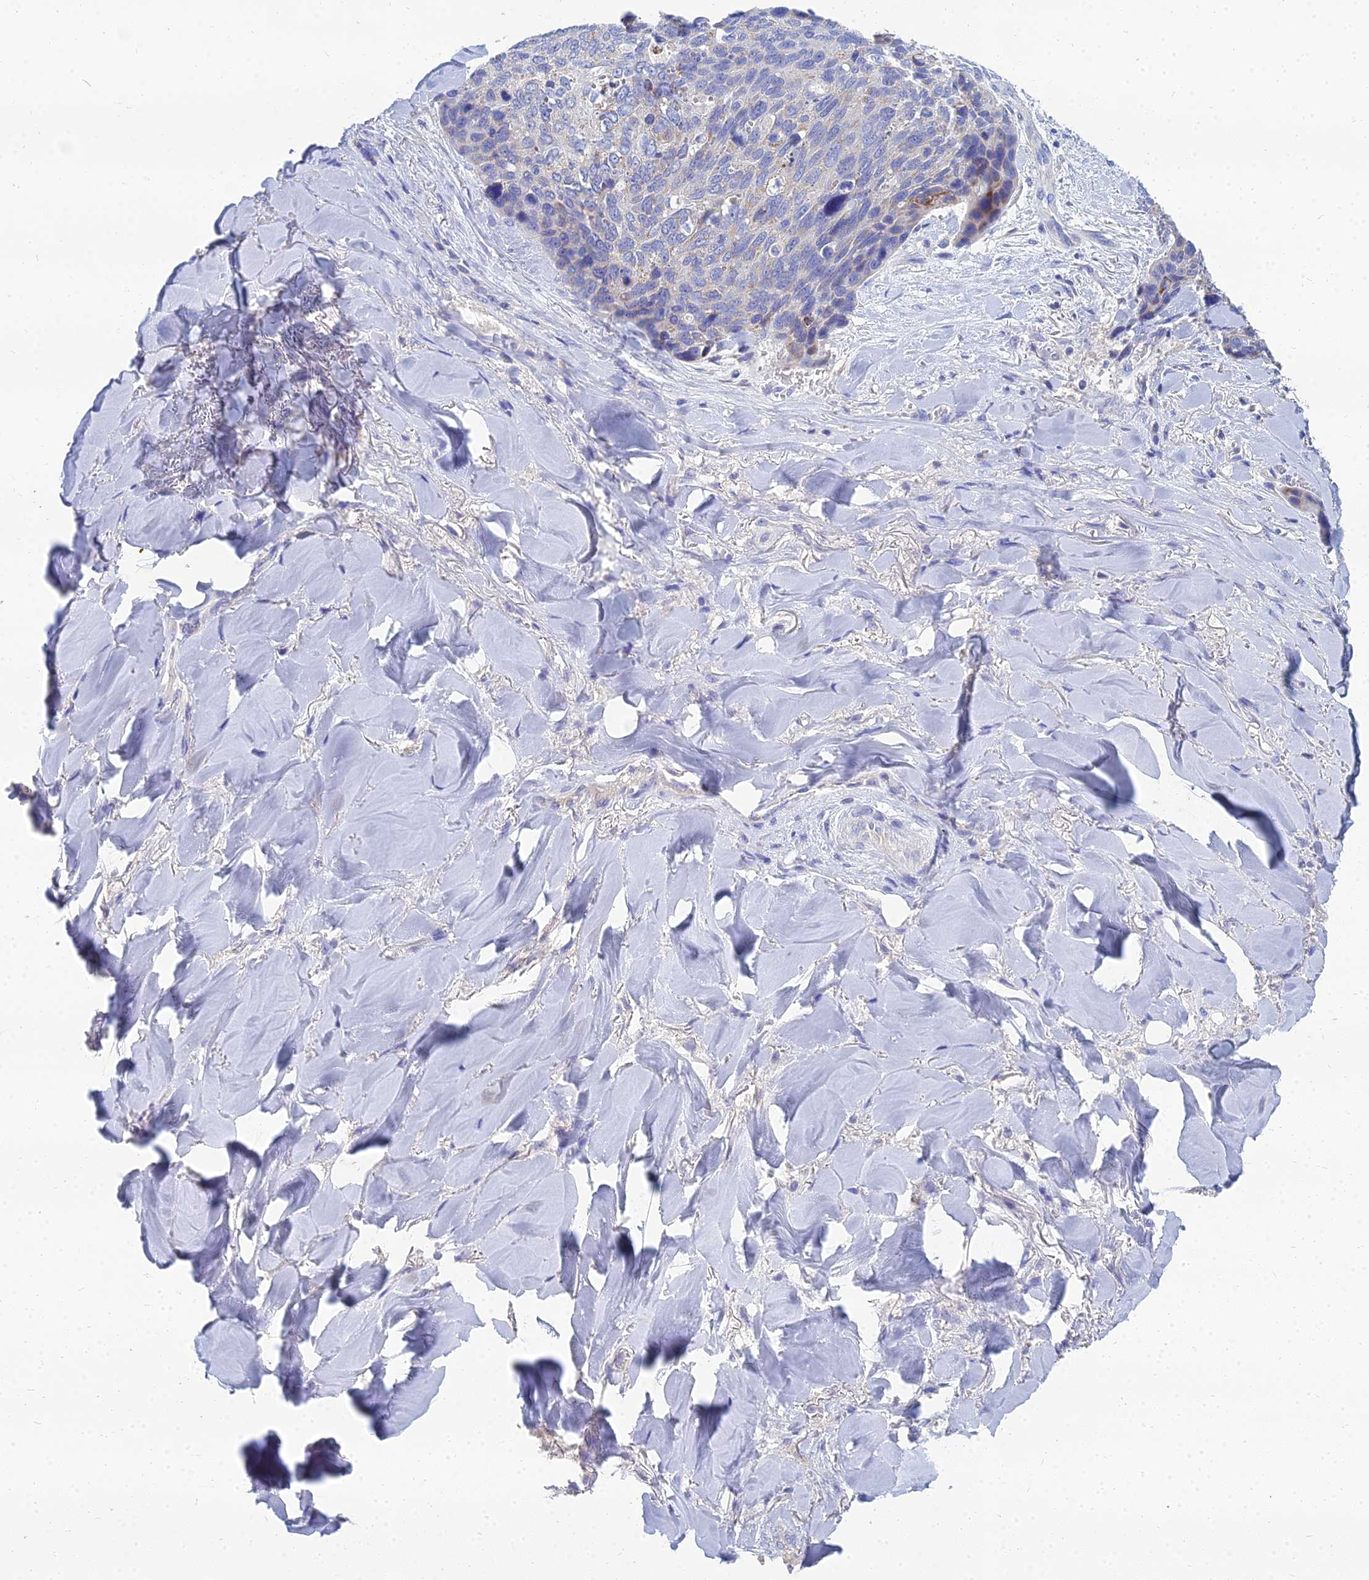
{"staining": {"intensity": "negative", "quantity": "none", "location": "none"}, "tissue": "skin cancer", "cell_type": "Tumor cells", "image_type": "cancer", "snomed": [{"axis": "morphology", "description": "Basal cell carcinoma"}, {"axis": "topography", "description": "Skin"}], "caption": "Protein analysis of skin basal cell carcinoma reveals no significant staining in tumor cells.", "gene": "NPY", "patient": {"sex": "female", "age": 74}}